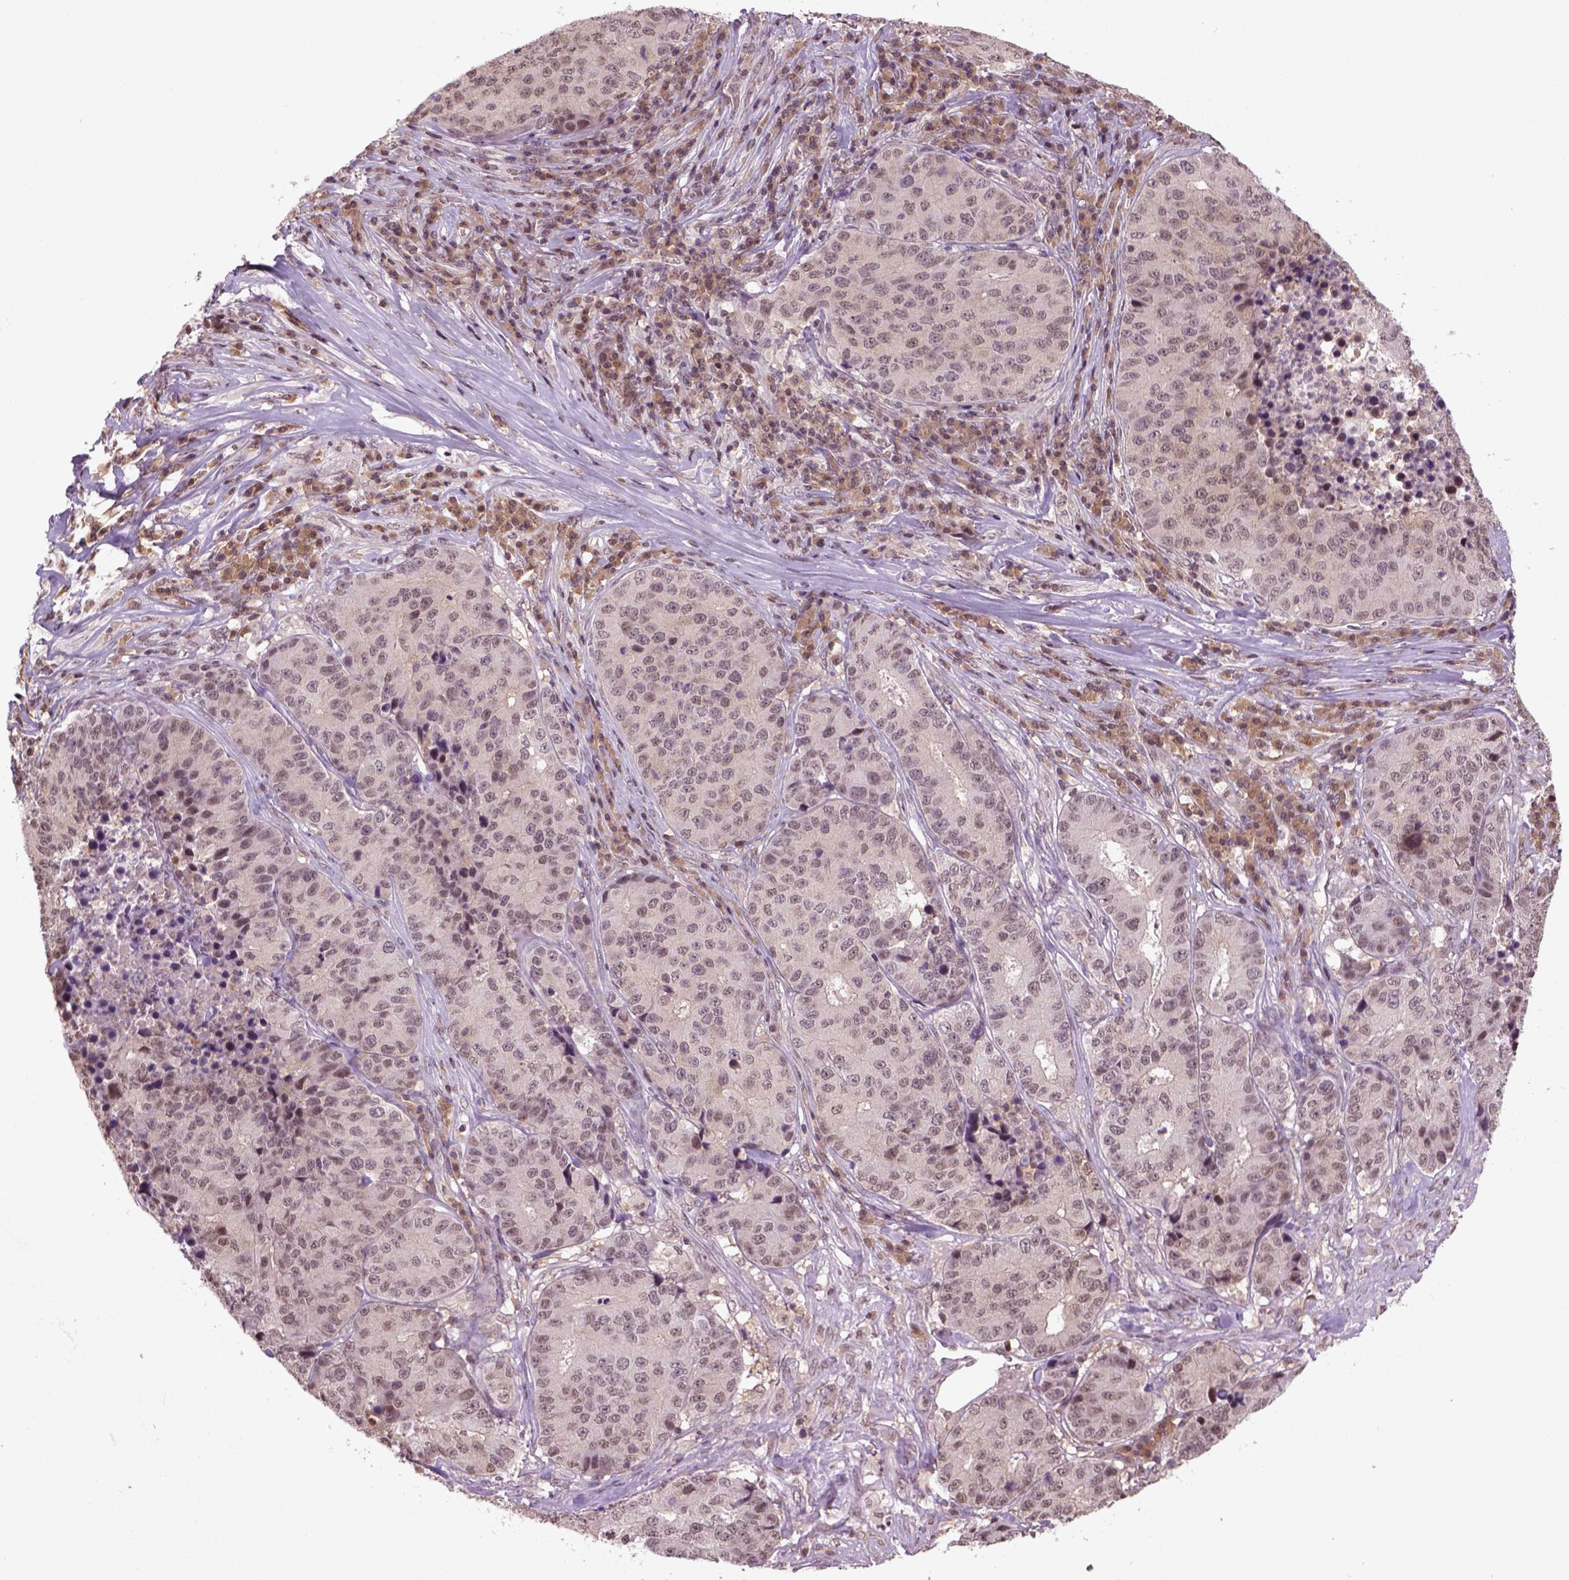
{"staining": {"intensity": "weak", "quantity": "<25%", "location": "nuclear"}, "tissue": "stomach cancer", "cell_type": "Tumor cells", "image_type": "cancer", "snomed": [{"axis": "morphology", "description": "Adenocarcinoma, NOS"}, {"axis": "topography", "description": "Stomach"}], "caption": "There is no significant staining in tumor cells of stomach cancer. (DAB IHC visualized using brightfield microscopy, high magnification).", "gene": "GOT1", "patient": {"sex": "male", "age": 71}}